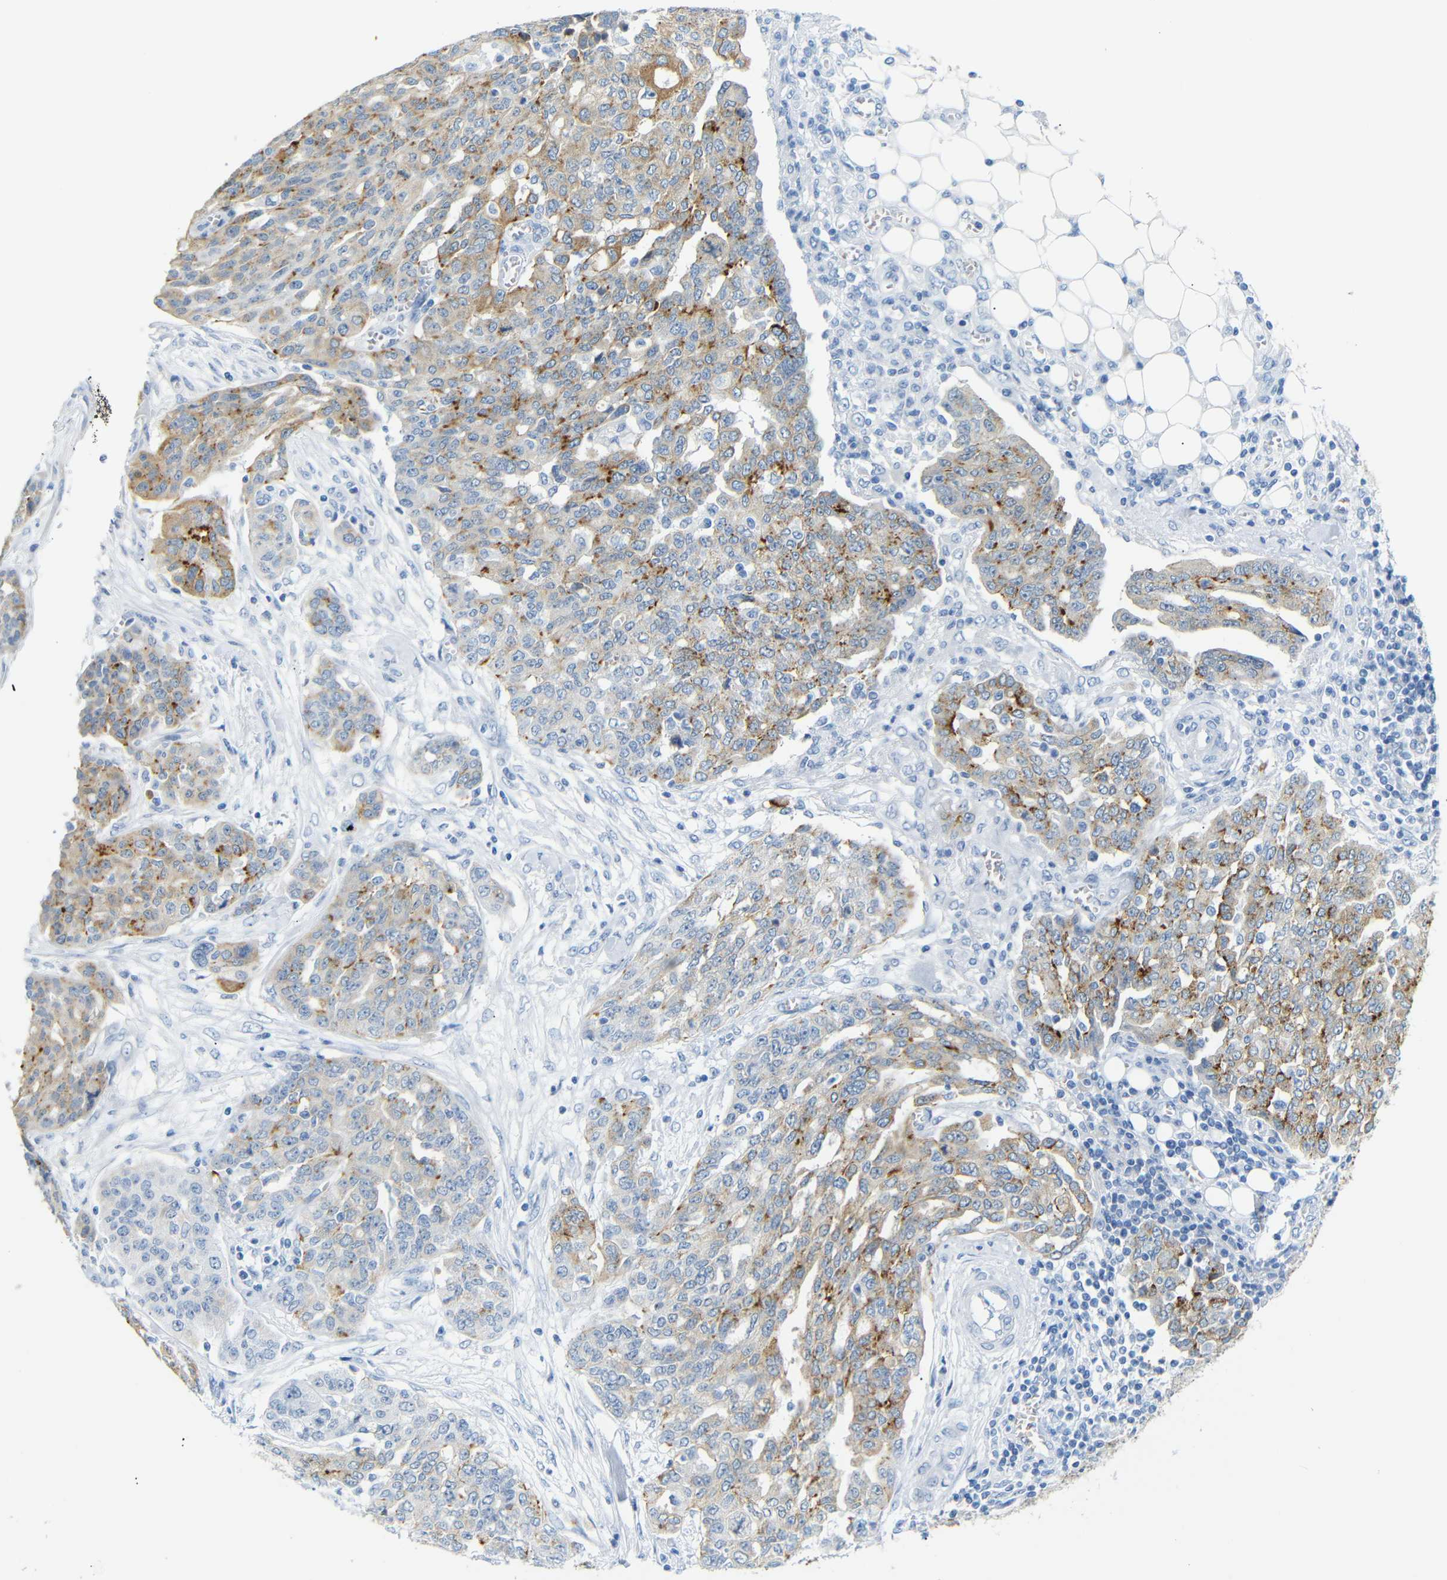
{"staining": {"intensity": "strong", "quantity": "25%-75%", "location": "cytoplasmic/membranous"}, "tissue": "ovarian cancer", "cell_type": "Tumor cells", "image_type": "cancer", "snomed": [{"axis": "morphology", "description": "Cystadenocarcinoma, serous, NOS"}, {"axis": "topography", "description": "Soft tissue"}, {"axis": "topography", "description": "Ovary"}], "caption": "Protein staining of ovarian cancer tissue displays strong cytoplasmic/membranous expression in approximately 25%-75% of tumor cells. (Brightfield microscopy of DAB IHC at high magnification).", "gene": "DYNAP", "patient": {"sex": "female", "age": 57}}